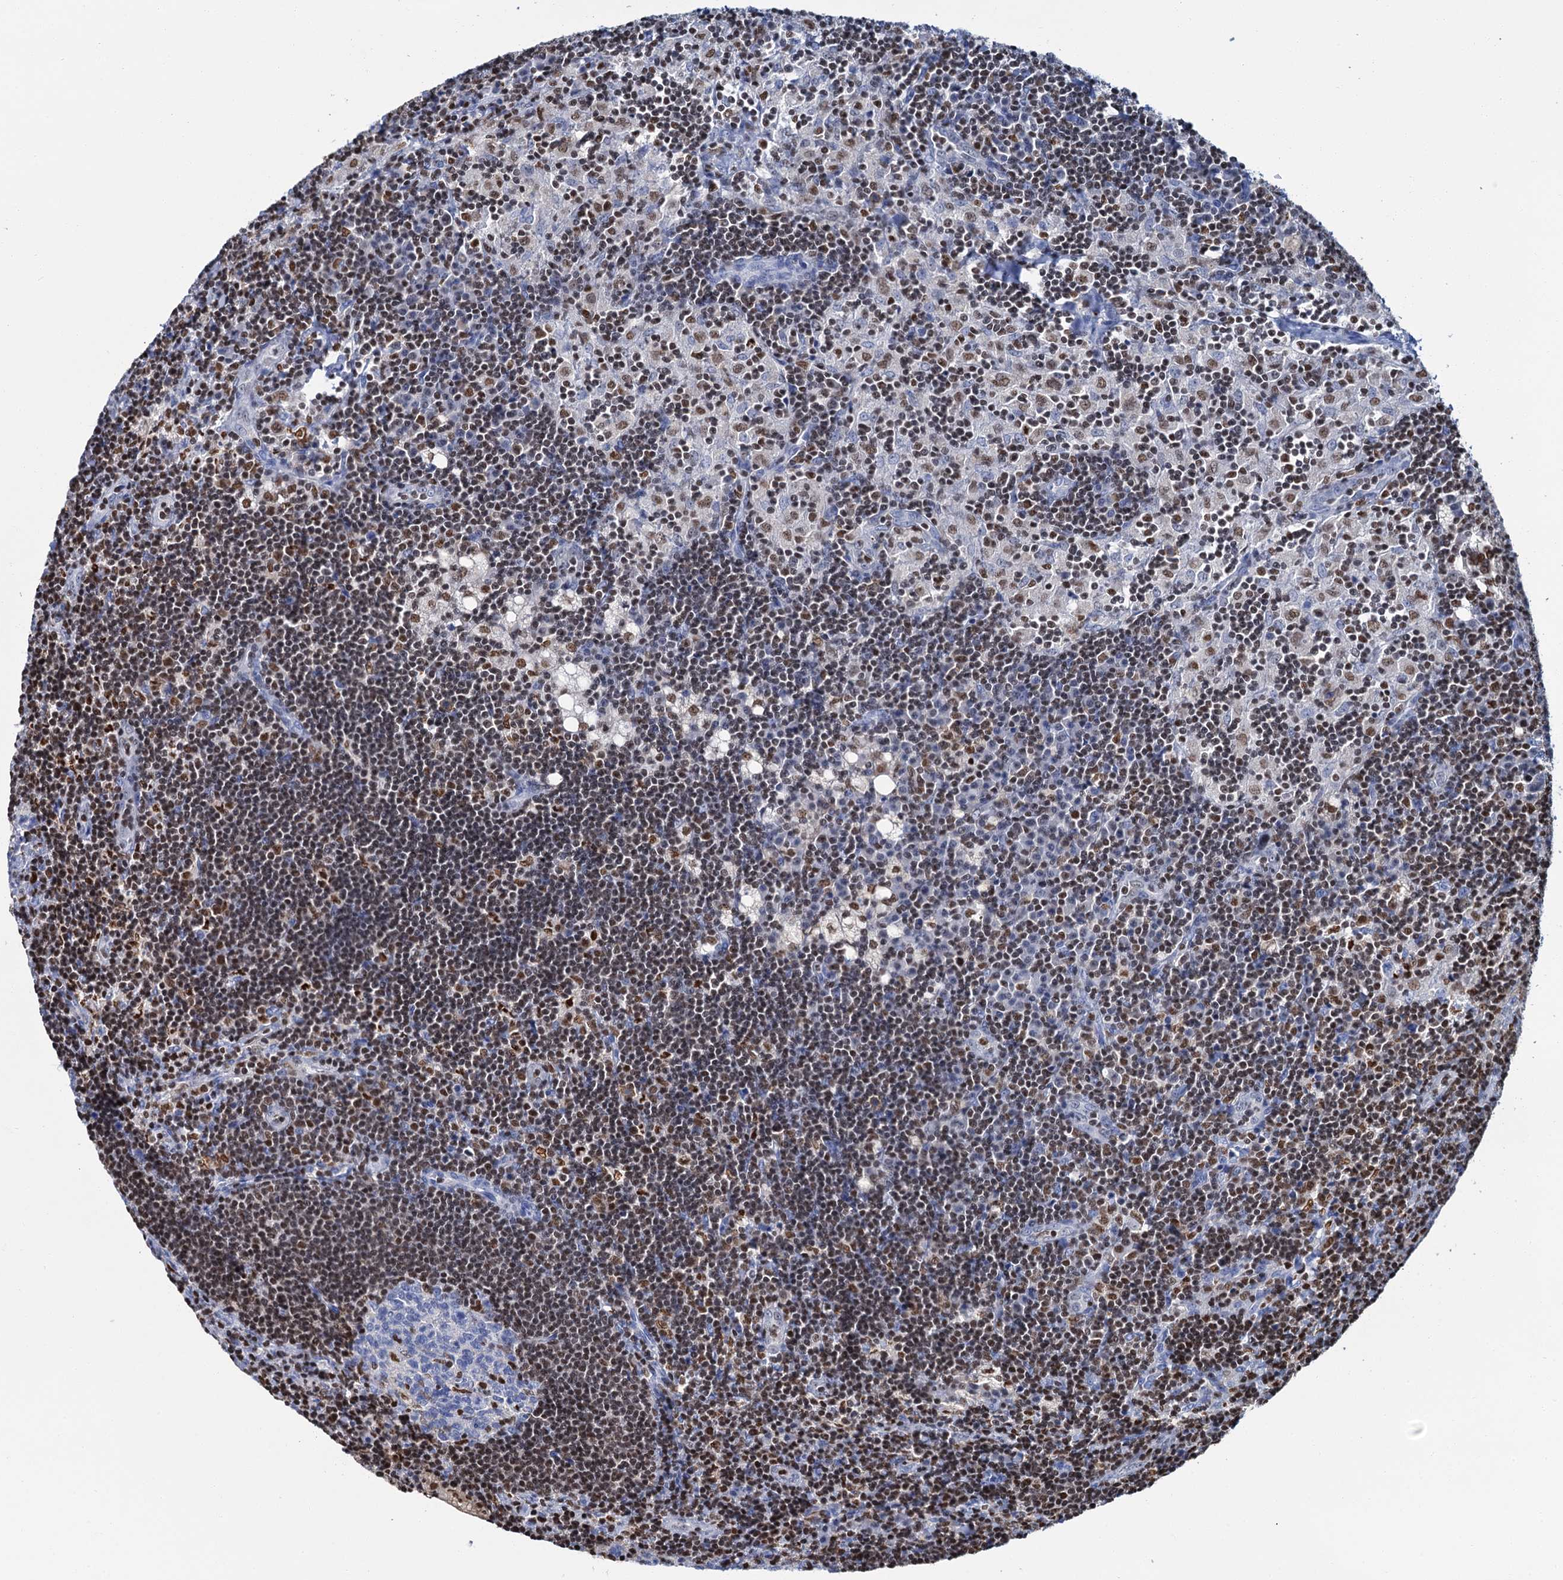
{"staining": {"intensity": "moderate", "quantity": "<25%", "location": "nuclear"}, "tissue": "lymph node", "cell_type": "Germinal center cells", "image_type": "normal", "snomed": [{"axis": "morphology", "description": "Normal tissue, NOS"}, {"axis": "topography", "description": "Lymph node"}], "caption": "Benign lymph node exhibits moderate nuclear expression in approximately <25% of germinal center cells, visualized by immunohistochemistry.", "gene": "CELF2", "patient": {"sex": "male", "age": 24}}